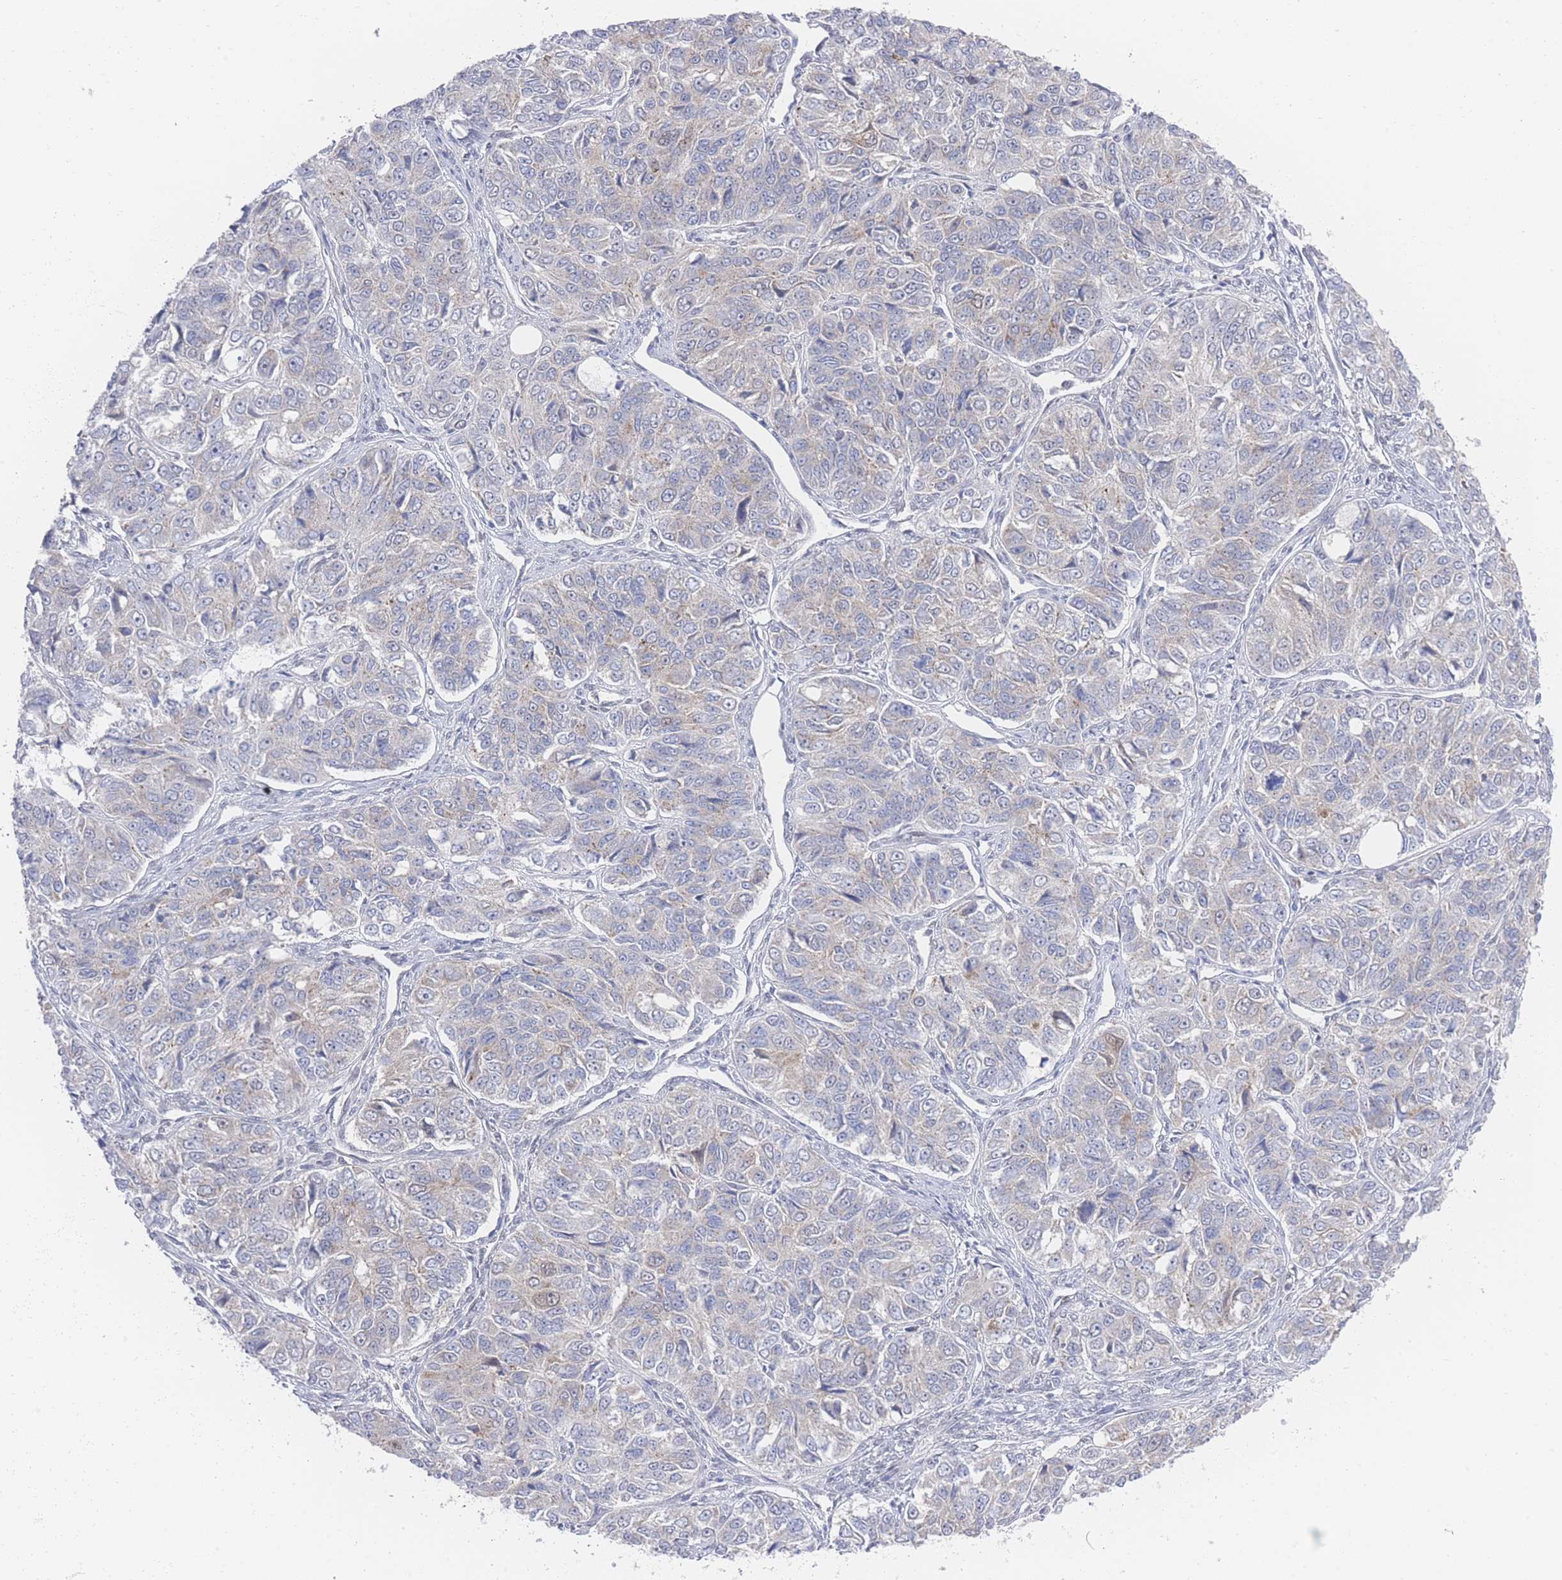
{"staining": {"intensity": "weak", "quantity": "25%-75%", "location": "cytoplasmic/membranous"}, "tissue": "ovarian cancer", "cell_type": "Tumor cells", "image_type": "cancer", "snomed": [{"axis": "morphology", "description": "Carcinoma, endometroid"}, {"axis": "topography", "description": "Ovary"}], "caption": "About 25%-75% of tumor cells in ovarian endometroid carcinoma display weak cytoplasmic/membranous protein staining as visualized by brown immunohistochemical staining.", "gene": "ZNF142", "patient": {"sex": "female", "age": 51}}